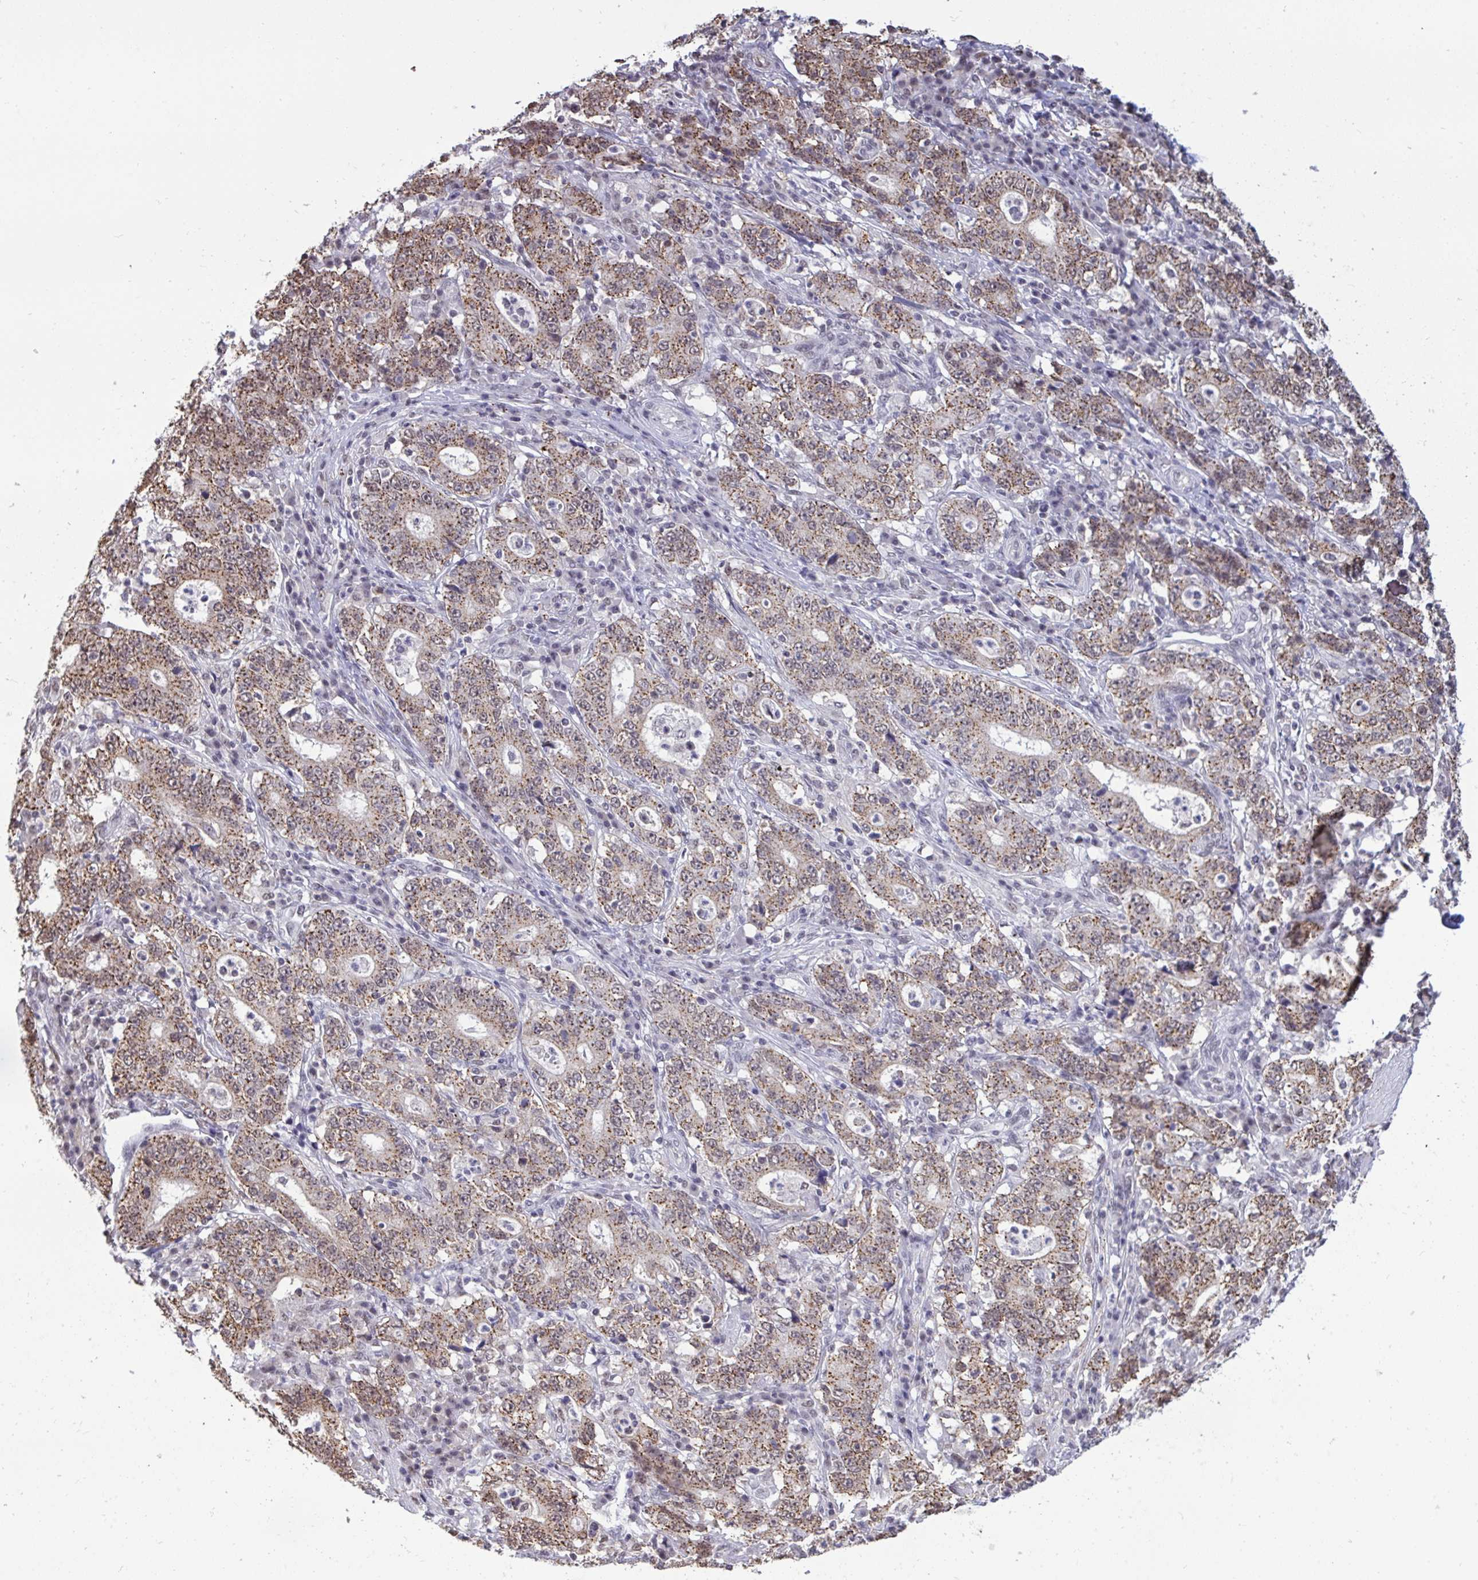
{"staining": {"intensity": "moderate", "quantity": ">75%", "location": "cytoplasmic/membranous,nuclear"}, "tissue": "stomach cancer", "cell_type": "Tumor cells", "image_type": "cancer", "snomed": [{"axis": "morphology", "description": "Normal tissue, NOS"}, {"axis": "morphology", "description": "Adenocarcinoma, NOS"}, {"axis": "topography", "description": "Stomach, upper"}, {"axis": "topography", "description": "Stomach"}], "caption": "Stomach cancer tissue exhibits moderate cytoplasmic/membranous and nuclear staining in about >75% of tumor cells The staining is performed using DAB (3,3'-diaminobenzidine) brown chromogen to label protein expression. The nuclei are counter-stained blue using hematoxylin.", "gene": "PUF60", "patient": {"sex": "male", "age": 59}}